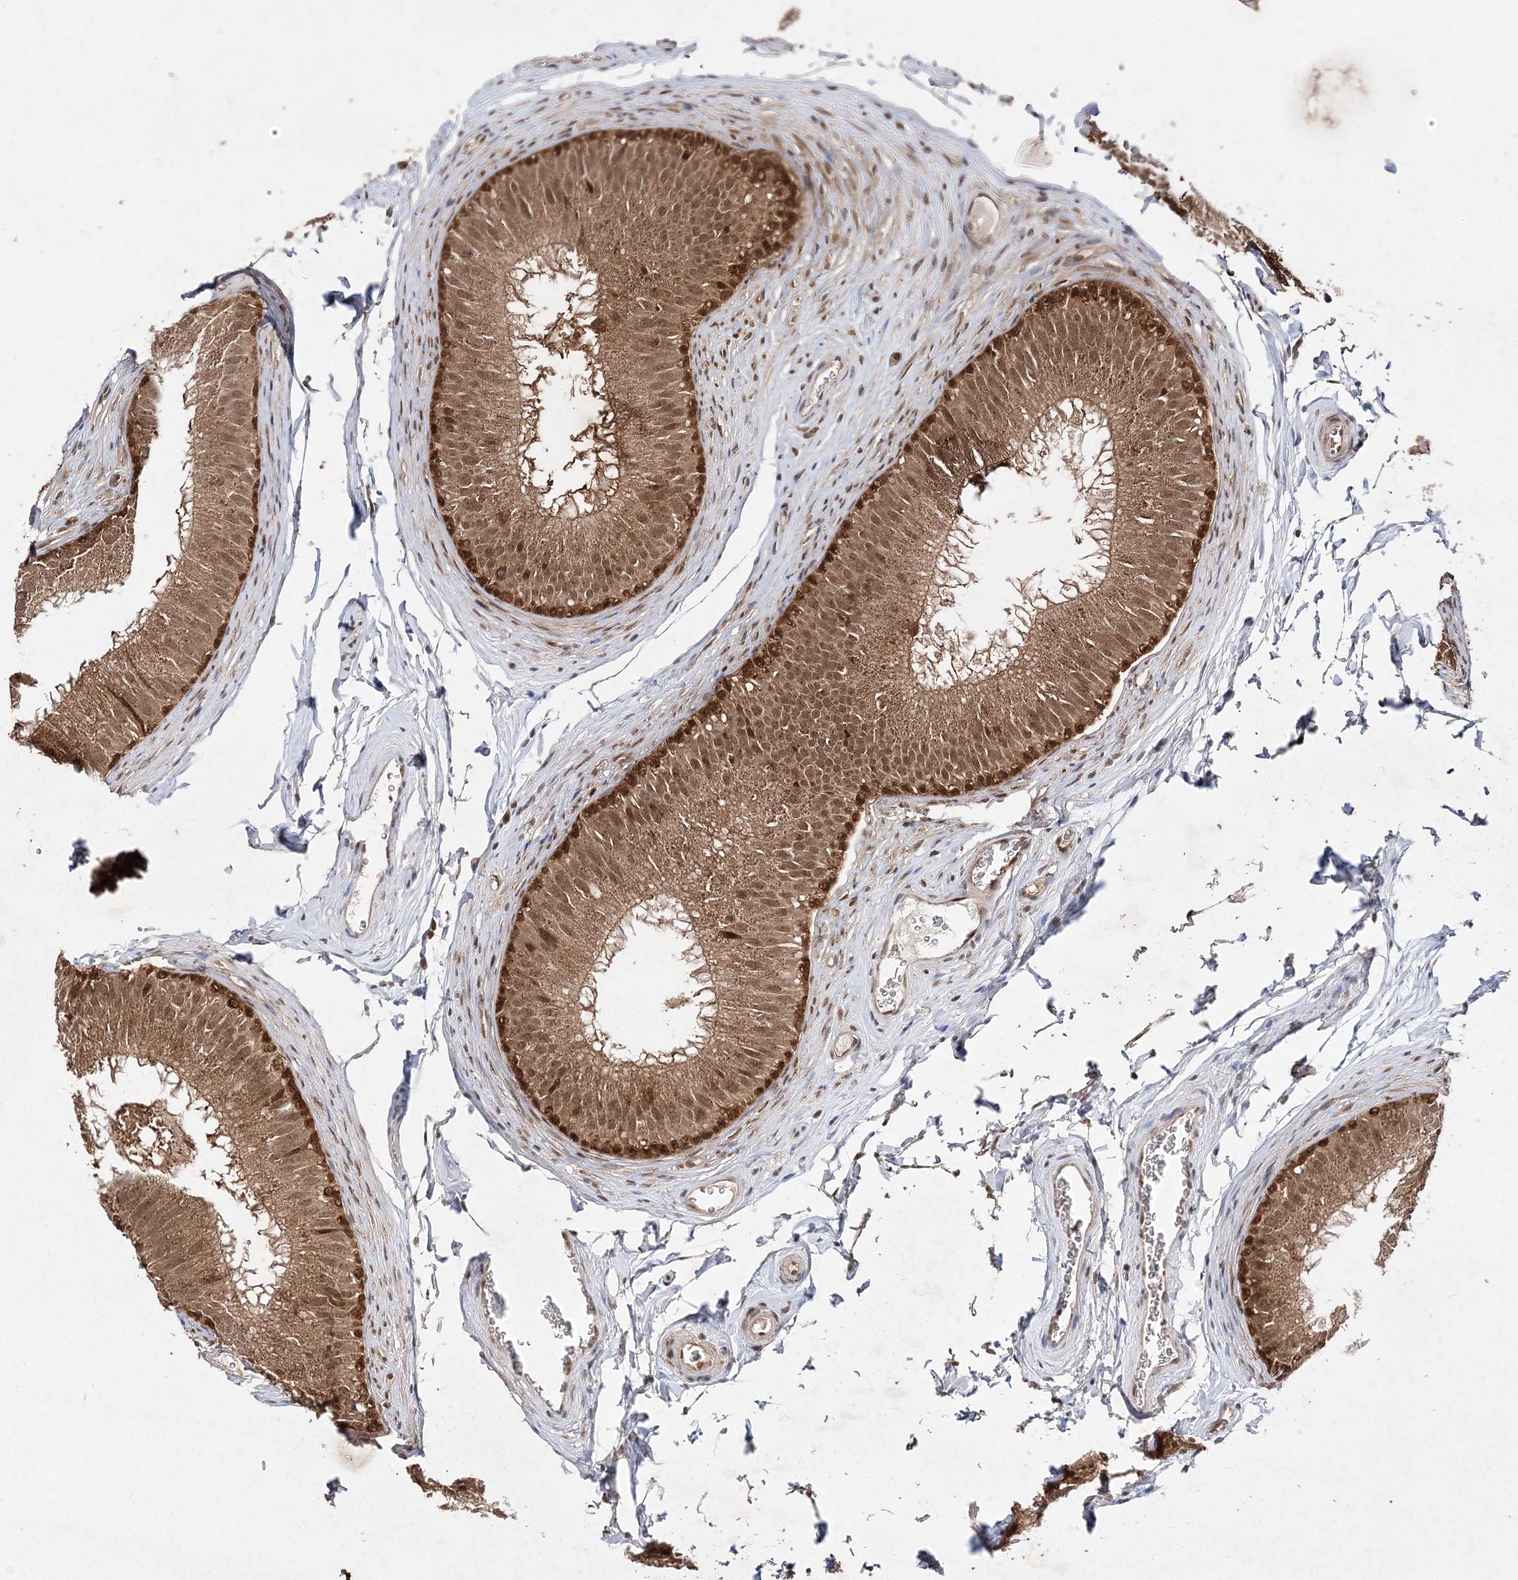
{"staining": {"intensity": "moderate", "quantity": ">75%", "location": "cytoplasmic/membranous,nuclear"}, "tissue": "epididymis", "cell_type": "Glandular cells", "image_type": "normal", "snomed": [{"axis": "morphology", "description": "Normal tissue, NOS"}, {"axis": "topography", "description": "Epididymis"}], "caption": "Protein expression analysis of unremarkable human epididymis reveals moderate cytoplasmic/membranous,nuclear positivity in about >75% of glandular cells. Nuclei are stained in blue.", "gene": "NIF3L1", "patient": {"sex": "male", "age": 32}}